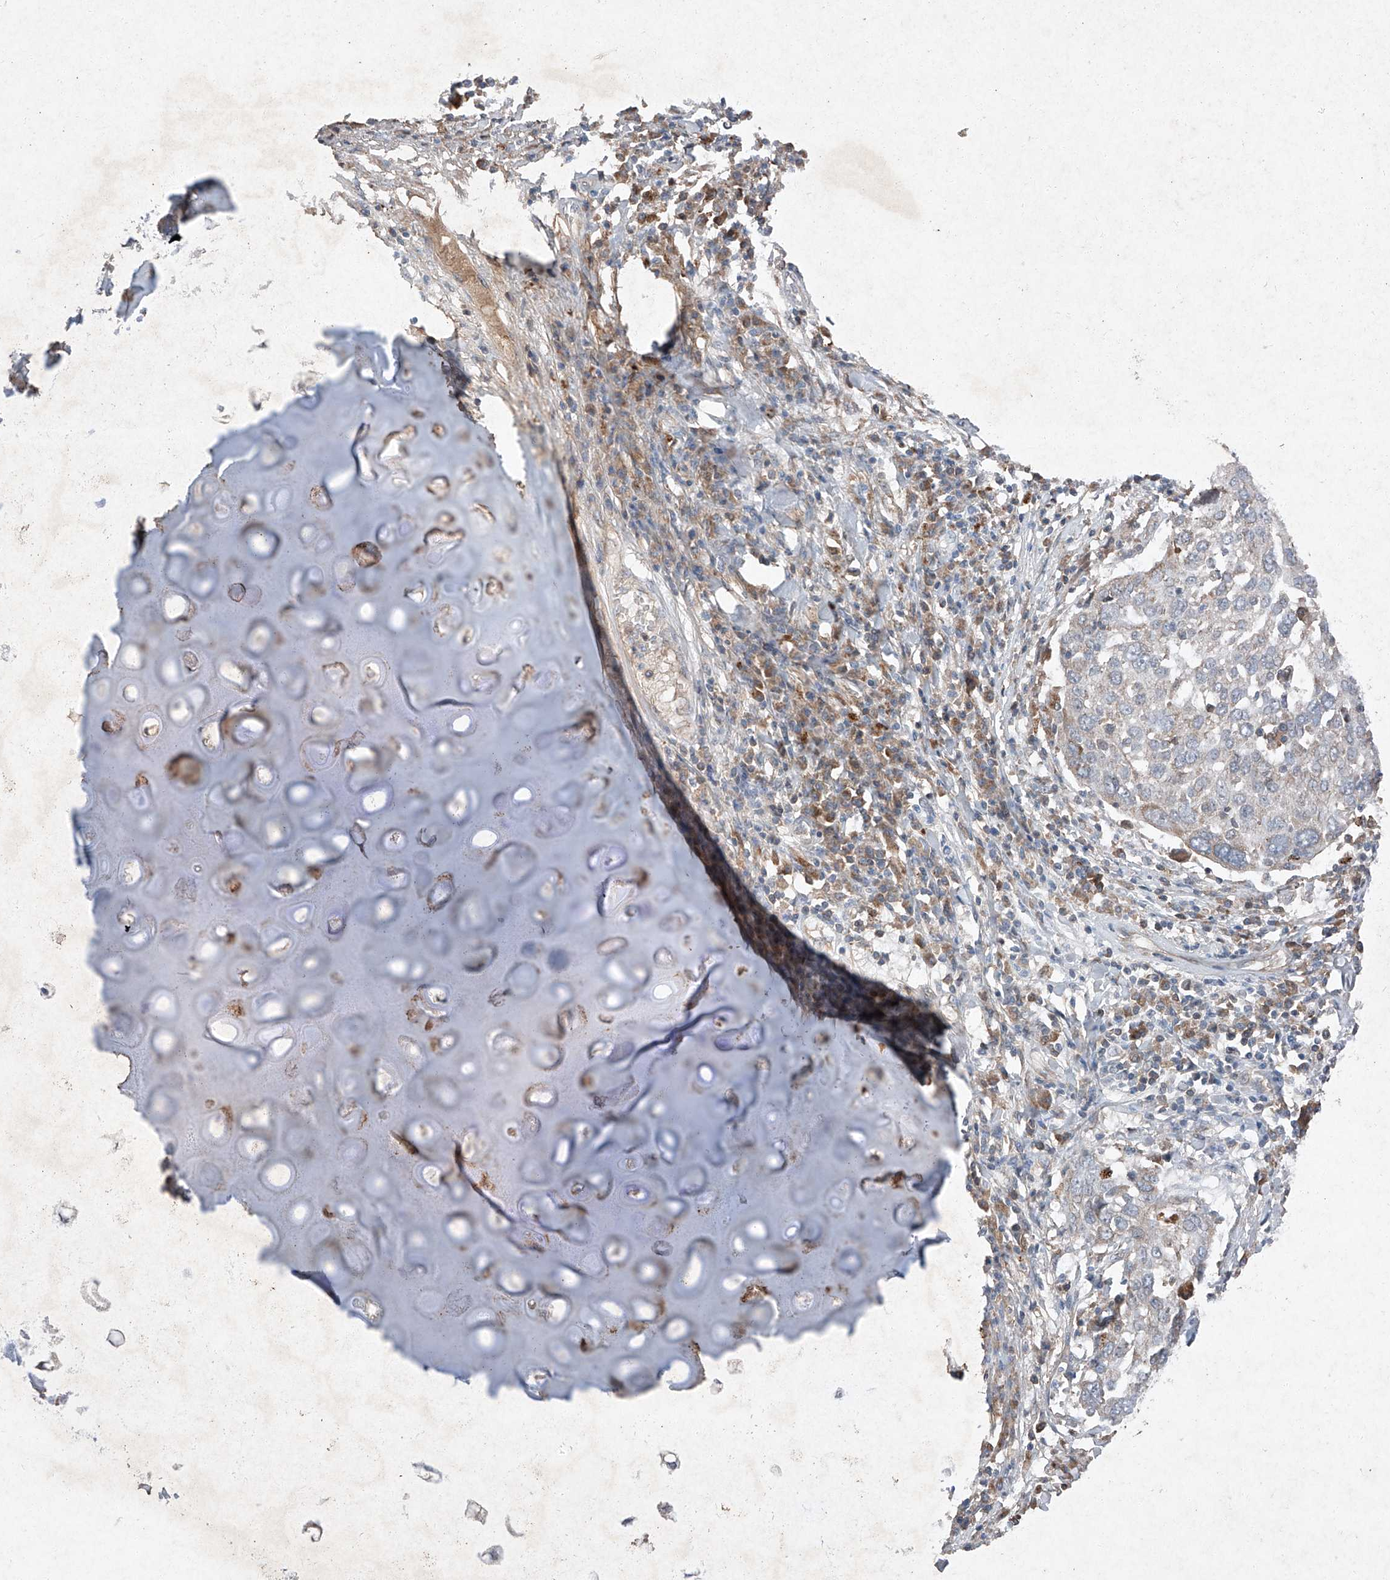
{"staining": {"intensity": "negative", "quantity": "none", "location": "none"}, "tissue": "lung cancer", "cell_type": "Tumor cells", "image_type": "cancer", "snomed": [{"axis": "morphology", "description": "Squamous cell carcinoma, NOS"}, {"axis": "topography", "description": "Lung"}], "caption": "Immunohistochemical staining of human lung cancer (squamous cell carcinoma) demonstrates no significant positivity in tumor cells. The staining is performed using DAB (3,3'-diaminobenzidine) brown chromogen with nuclei counter-stained in using hematoxylin.", "gene": "RUSC1", "patient": {"sex": "male", "age": 65}}